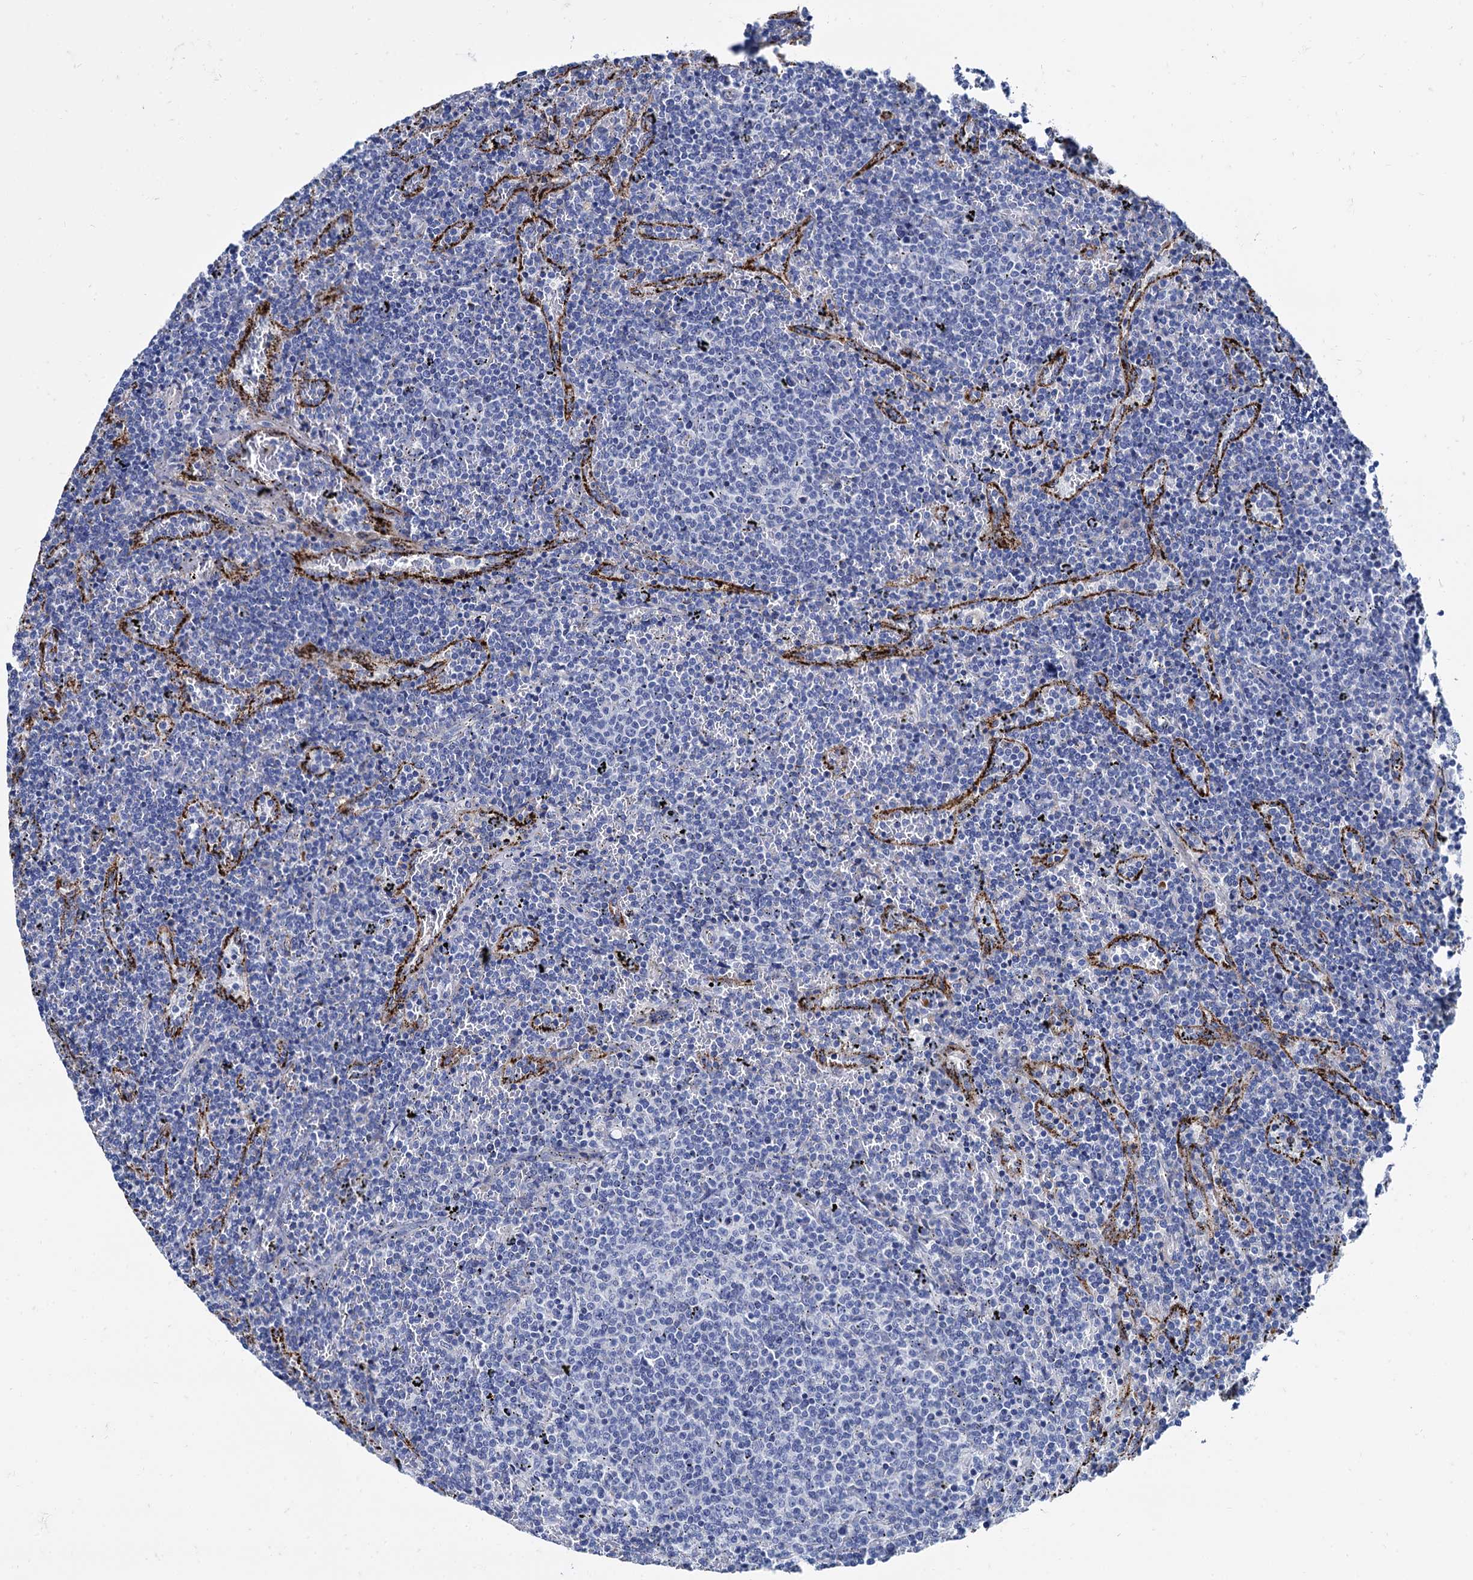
{"staining": {"intensity": "negative", "quantity": "none", "location": "none"}, "tissue": "lymphoma", "cell_type": "Tumor cells", "image_type": "cancer", "snomed": [{"axis": "morphology", "description": "Malignant lymphoma, non-Hodgkin's type, Low grade"}, {"axis": "topography", "description": "Spleen"}], "caption": "Immunohistochemical staining of human lymphoma exhibits no significant staining in tumor cells.", "gene": "APOD", "patient": {"sex": "female", "age": 50}}